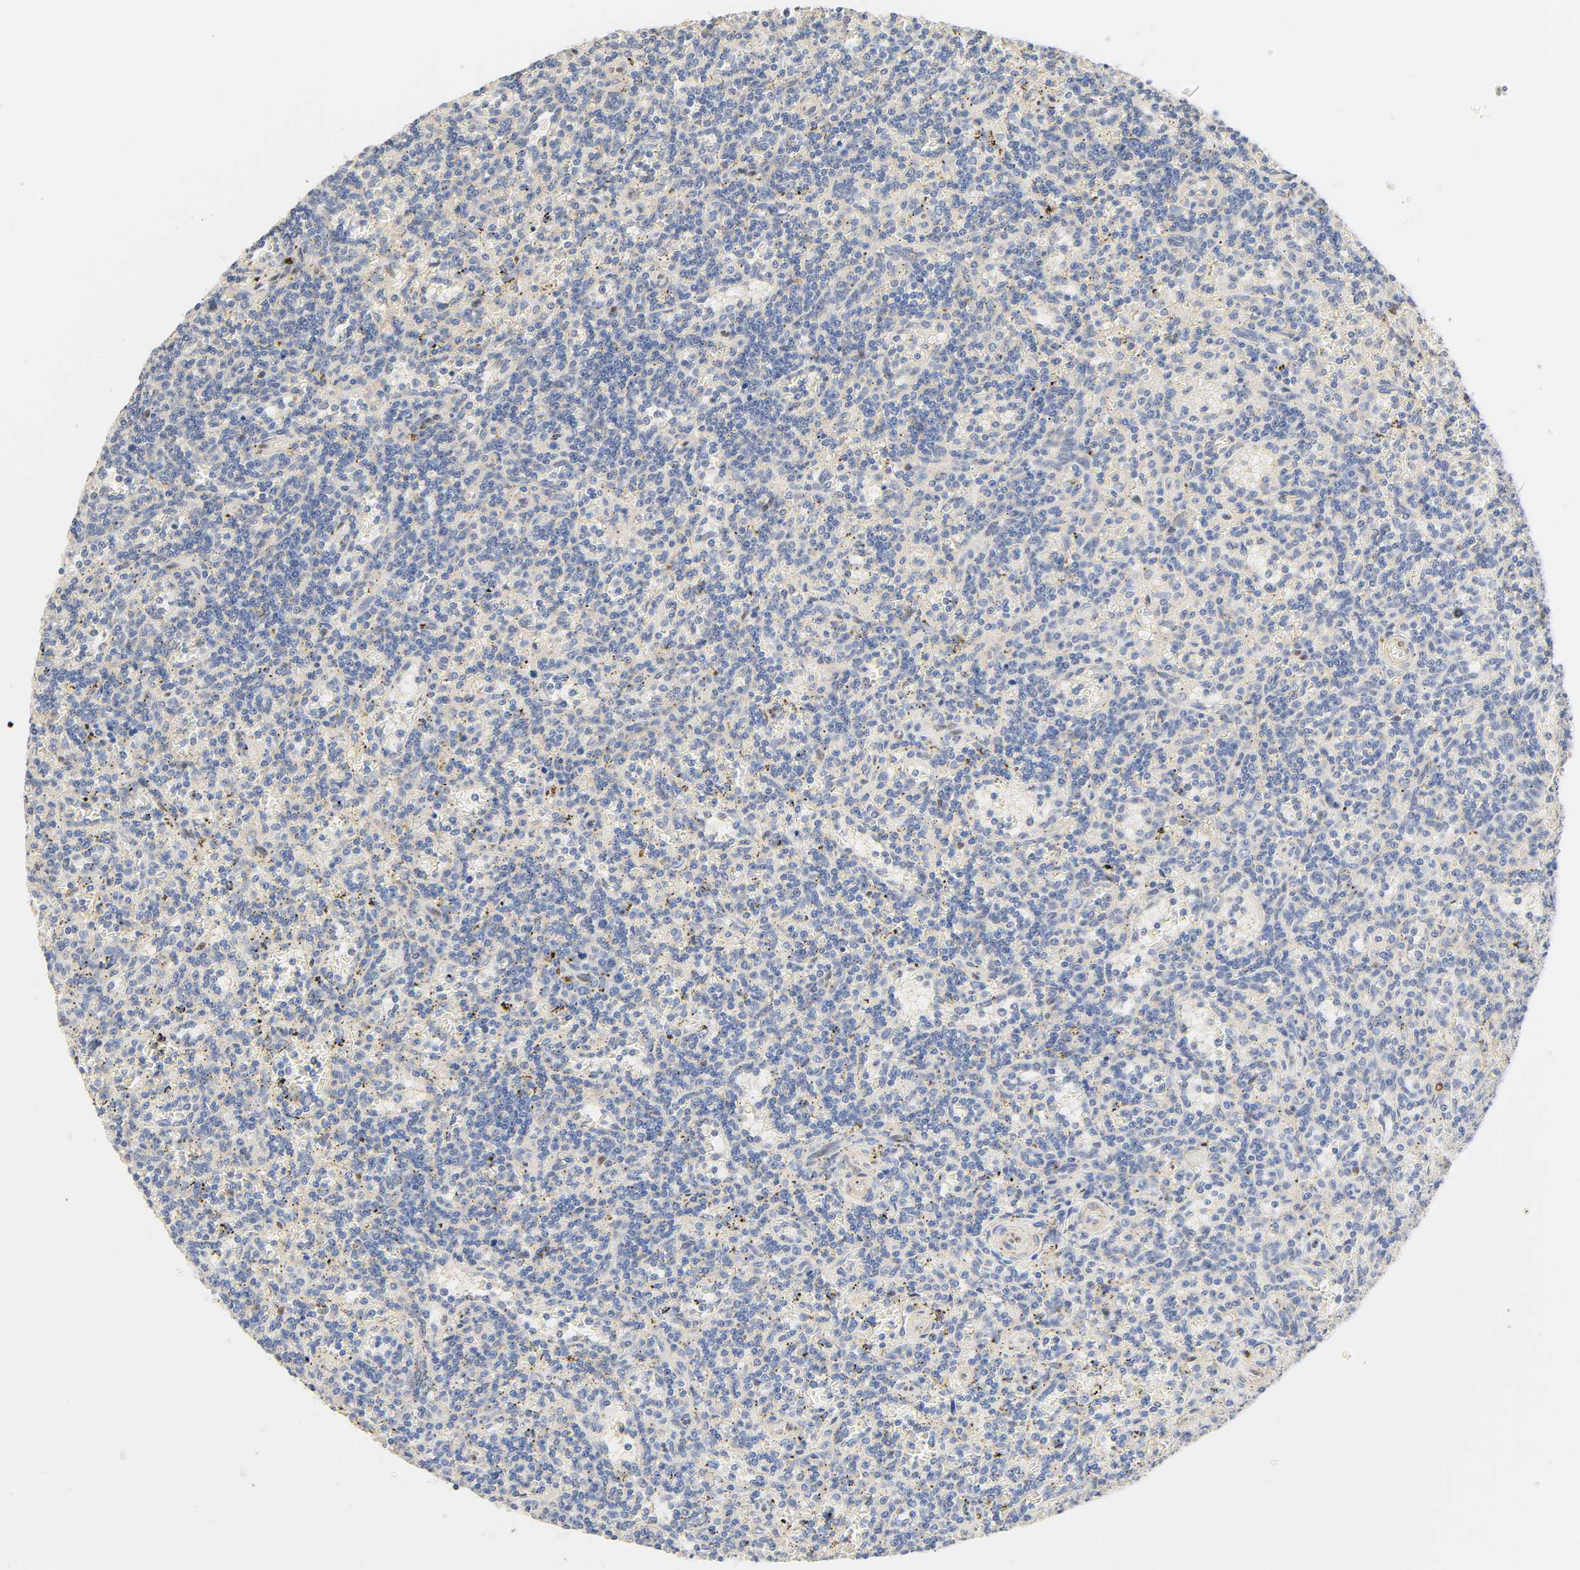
{"staining": {"intensity": "negative", "quantity": "none", "location": "none"}, "tissue": "lymphoma", "cell_type": "Tumor cells", "image_type": "cancer", "snomed": [{"axis": "morphology", "description": "Malignant lymphoma, non-Hodgkin's type, Low grade"}, {"axis": "topography", "description": "Spleen"}], "caption": "A photomicrograph of human lymphoma is negative for staining in tumor cells.", "gene": "BORCS8-MEF2B", "patient": {"sex": "male", "age": 73}}